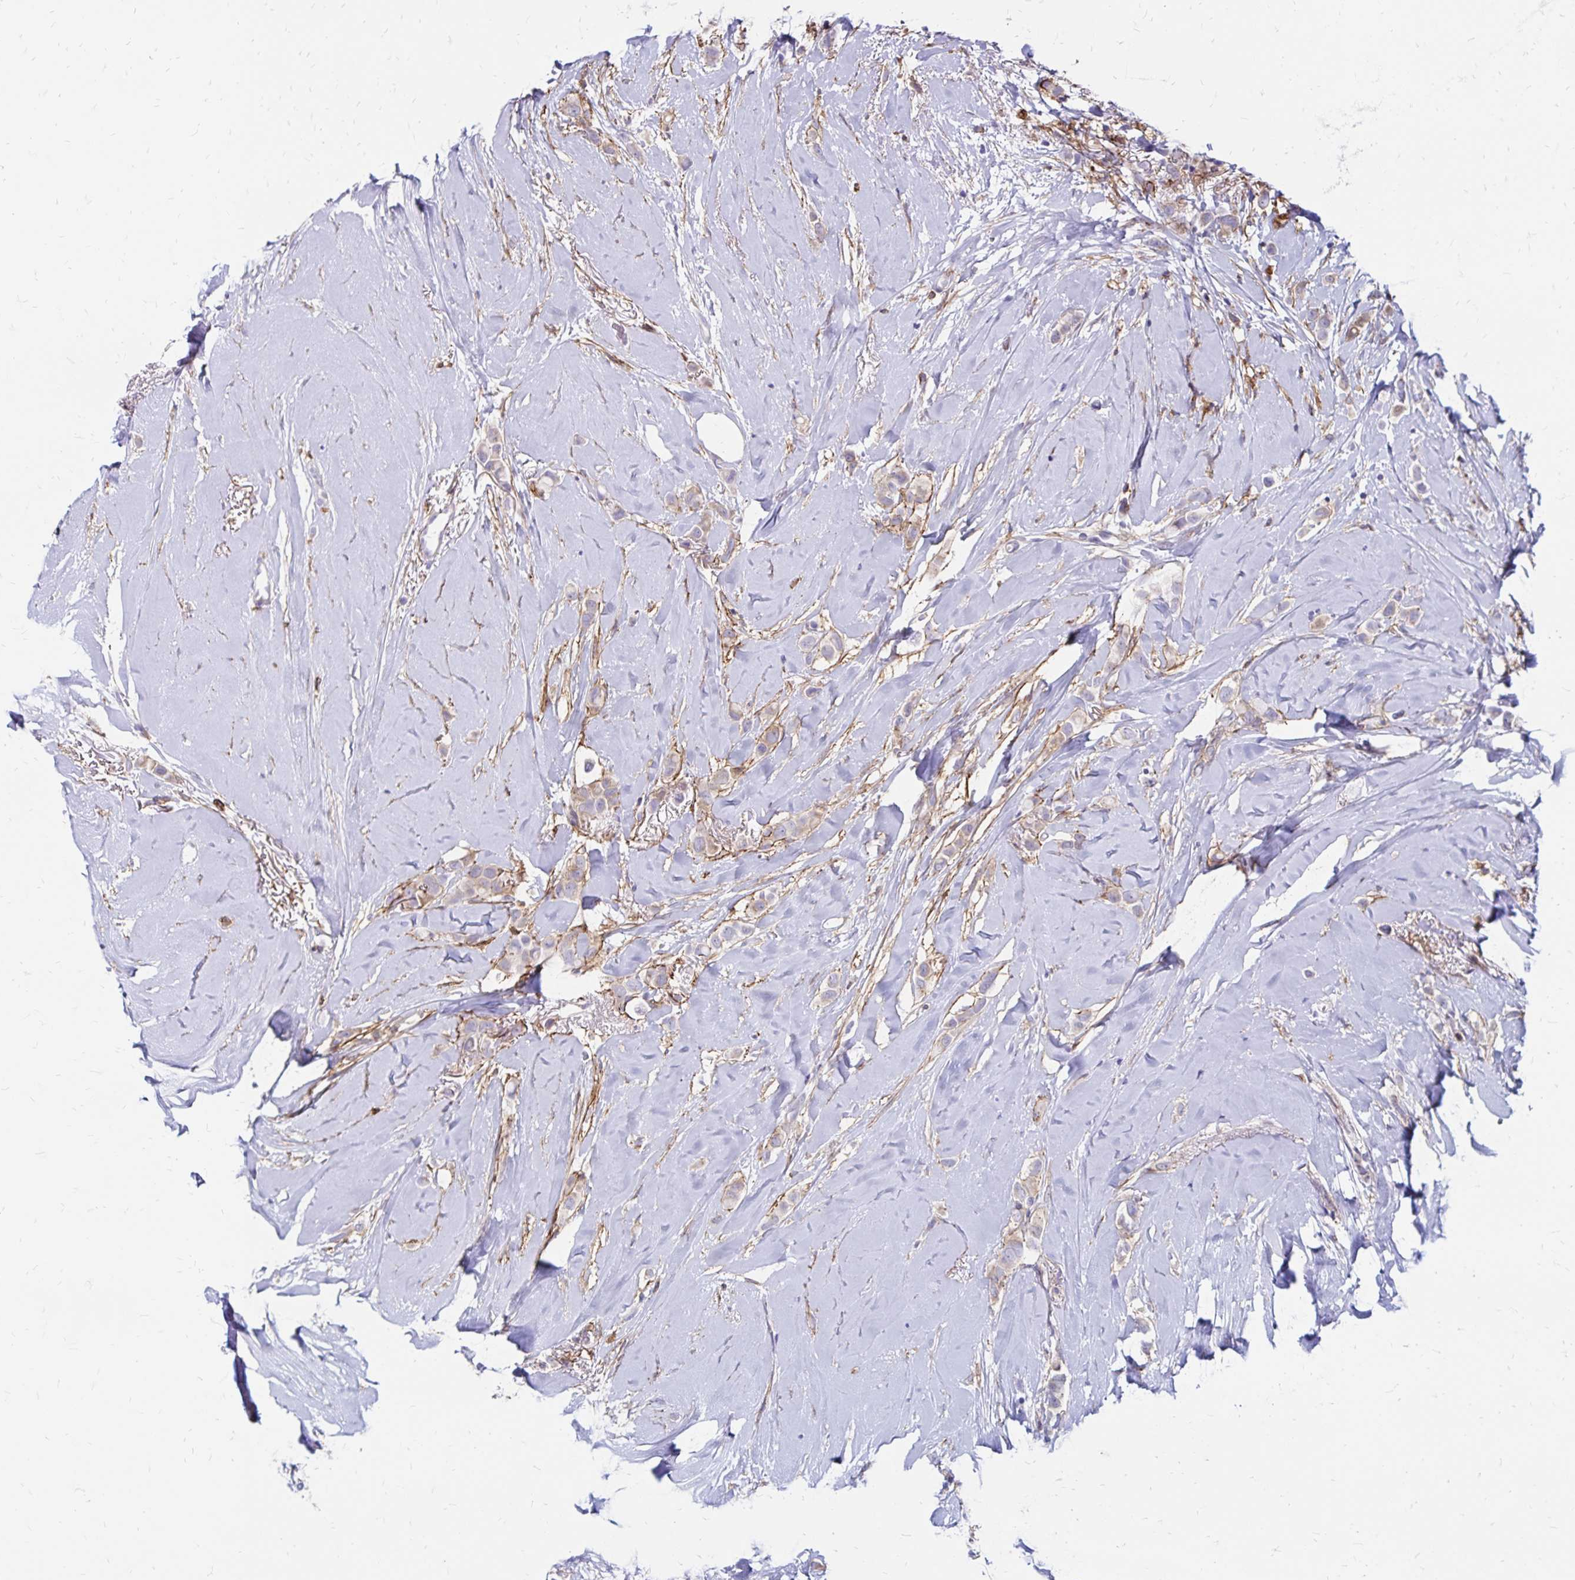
{"staining": {"intensity": "weak", "quantity": "<25%", "location": "cytoplasmic/membranous"}, "tissue": "breast cancer", "cell_type": "Tumor cells", "image_type": "cancer", "snomed": [{"axis": "morphology", "description": "Lobular carcinoma"}, {"axis": "topography", "description": "Breast"}], "caption": "This is a histopathology image of immunohistochemistry (IHC) staining of lobular carcinoma (breast), which shows no positivity in tumor cells.", "gene": "TNS3", "patient": {"sex": "female", "age": 66}}